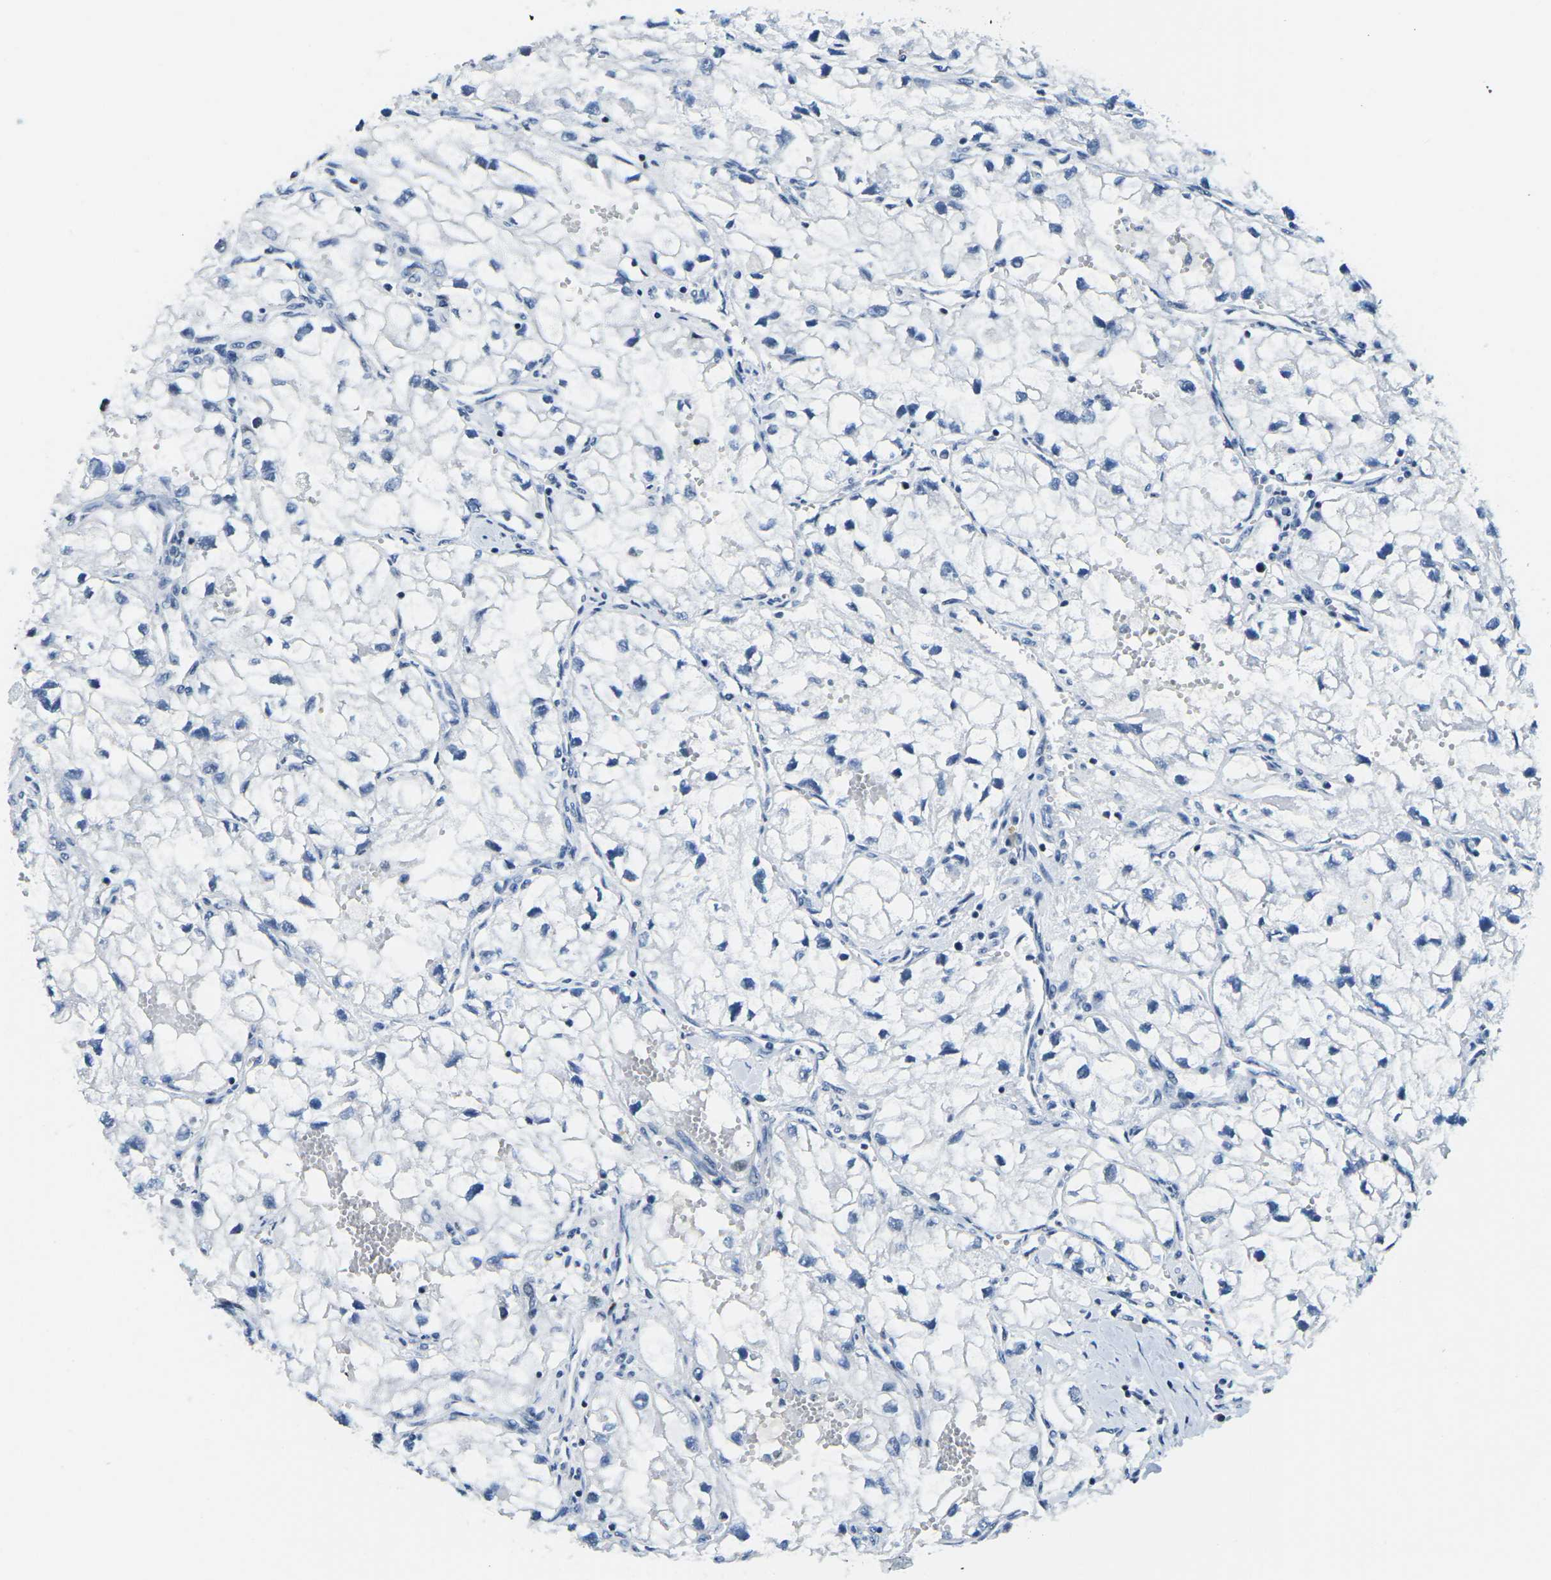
{"staining": {"intensity": "negative", "quantity": "none", "location": "none"}, "tissue": "renal cancer", "cell_type": "Tumor cells", "image_type": "cancer", "snomed": [{"axis": "morphology", "description": "Adenocarcinoma, NOS"}, {"axis": "topography", "description": "Kidney"}], "caption": "Tumor cells are negative for brown protein staining in renal cancer. (Brightfield microscopy of DAB (3,3'-diaminobenzidine) IHC at high magnification).", "gene": "PRPF8", "patient": {"sex": "female", "age": 70}}